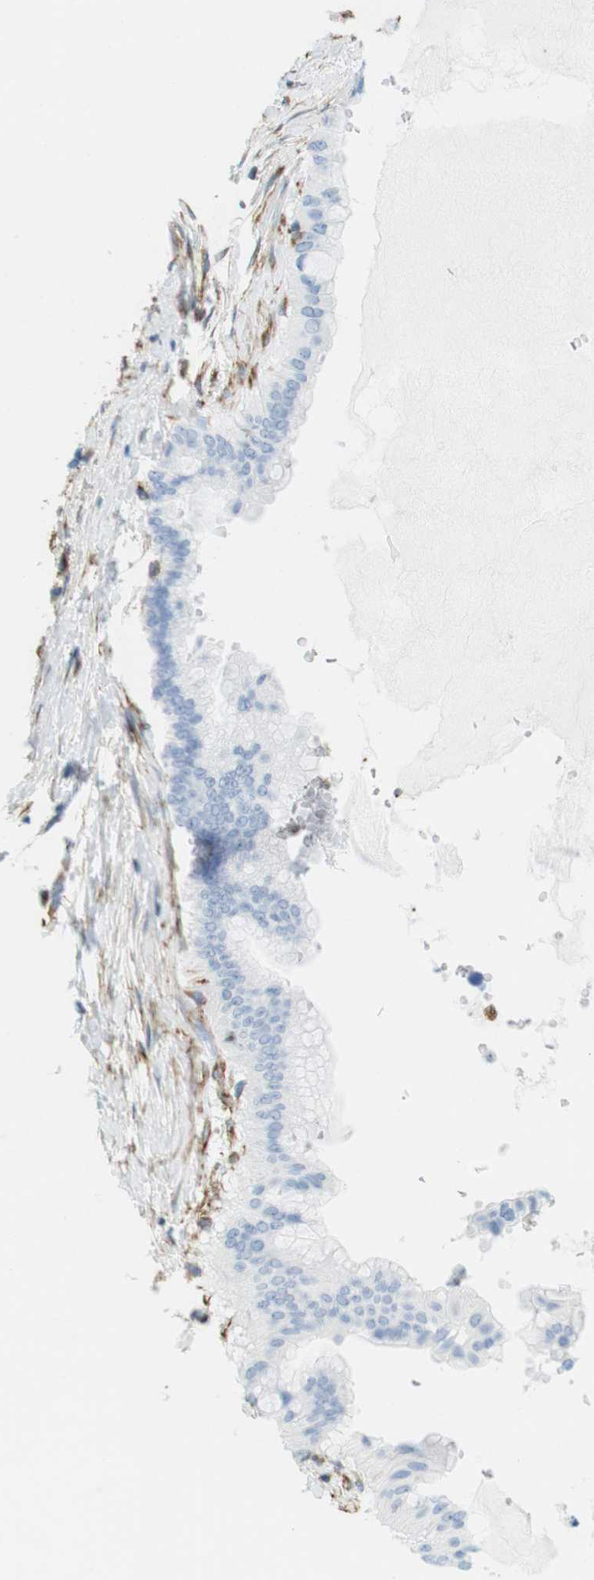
{"staining": {"intensity": "negative", "quantity": "none", "location": "none"}, "tissue": "pancreatic cancer", "cell_type": "Tumor cells", "image_type": "cancer", "snomed": [{"axis": "morphology", "description": "Adenocarcinoma, NOS"}, {"axis": "topography", "description": "Pancreas"}], "caption": "DAB (3,3'-diaminobenzidine) immunohistochemical staining of pancreatic cancer (adenocarcinoma) displays no significant staining in tumor cells.", "gene": "MS4A10", "patient": {"sex": "male", "age": 55}}